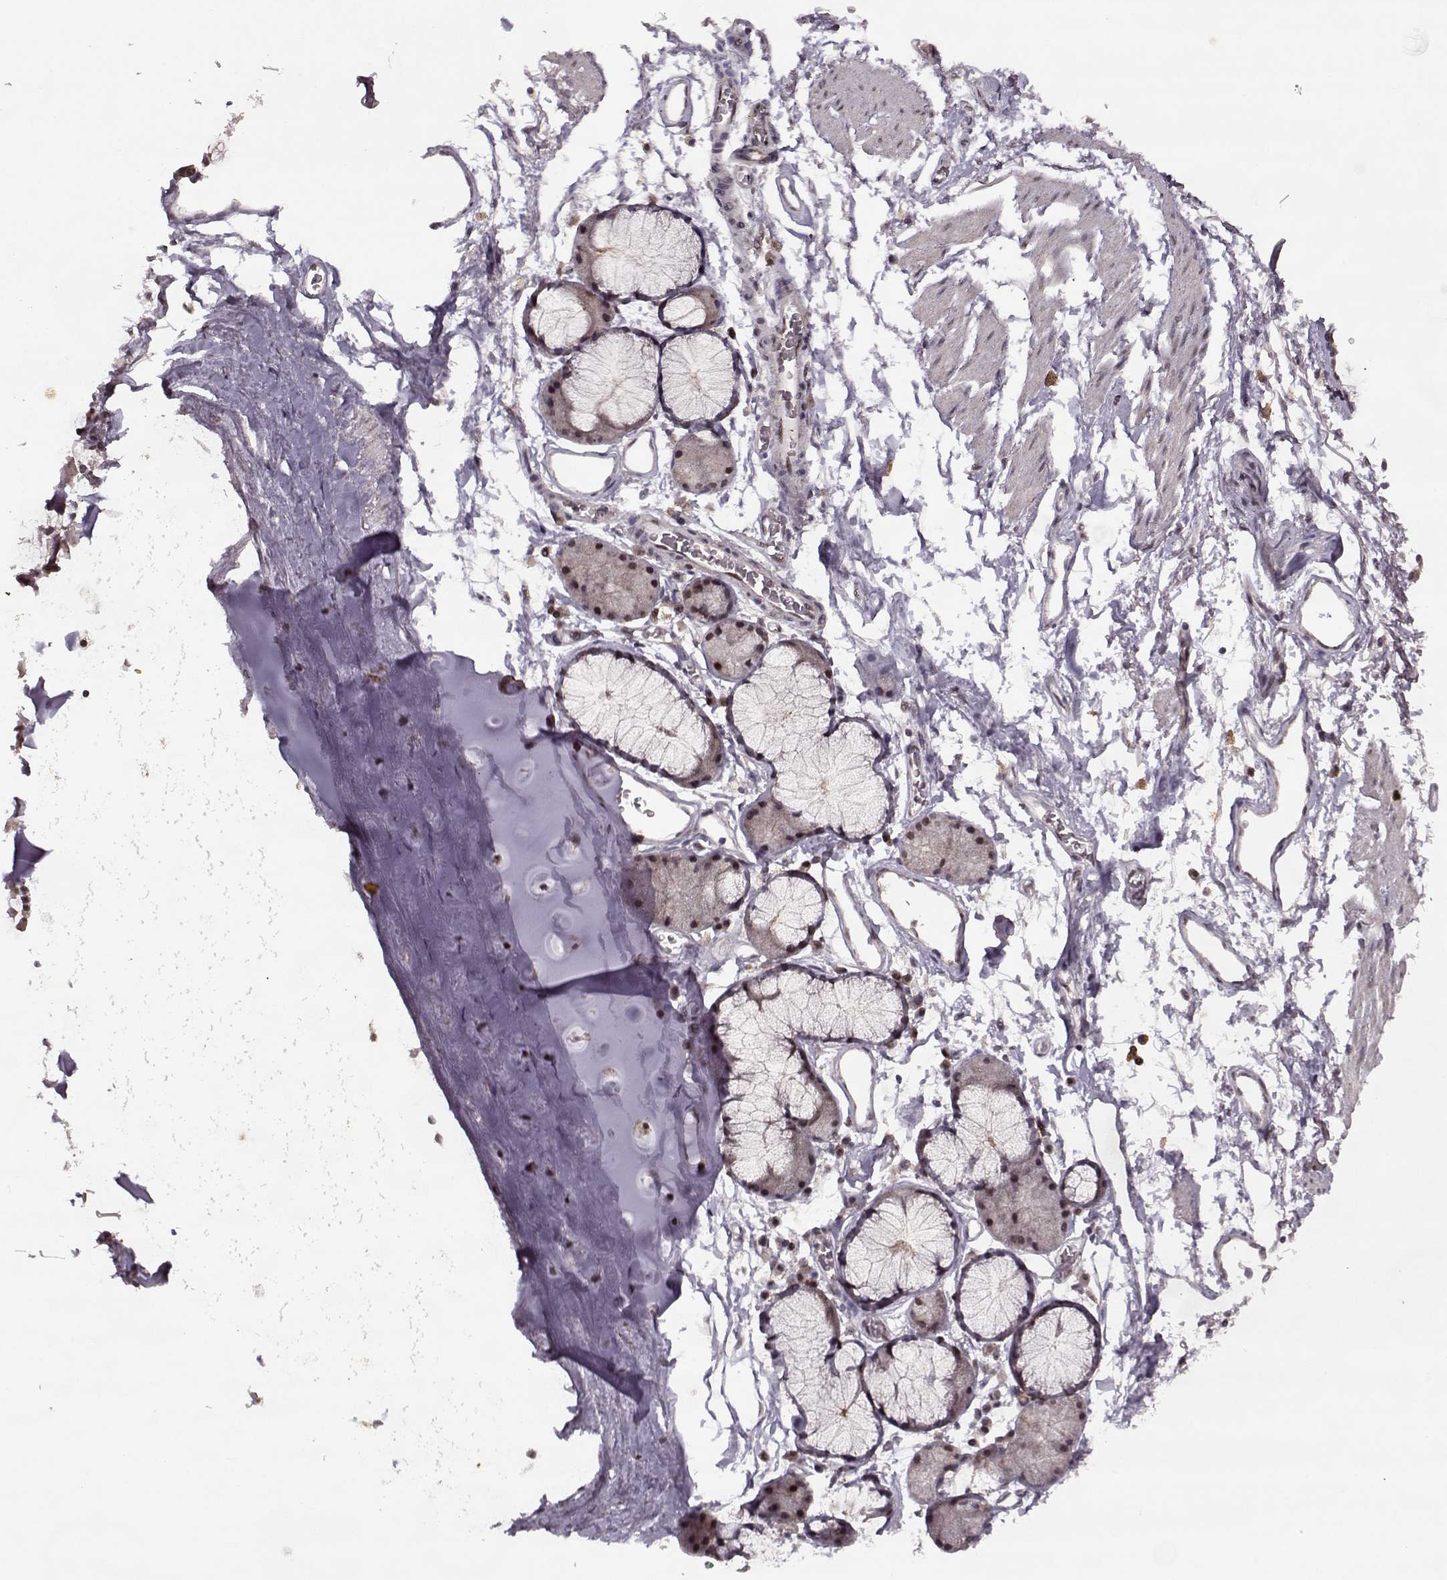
{"staining": {"intensity": "weak", "quantity": ">75%", "location": "nuclear"}, "tissue": "soft tissue", "cell_type": "Chondrocytes", "image_type": "normal", "snomed": [{"axis": "morphology", "description": "Normal tissue, NOS"}, {"axis": "topography", "description": "Cartilage tissue"}, {"axis": "topography", "description": "Bronchus"}], "caption": "Chondrocytes reveal low levels of weak nuclear positivity in about >75% of cells in unremarkable soft tissue. (Brightfield microscopy of DAB IHC at high magnification).", "gene": "PSMA7", "patient": {"sex": "female", "age": 79}}